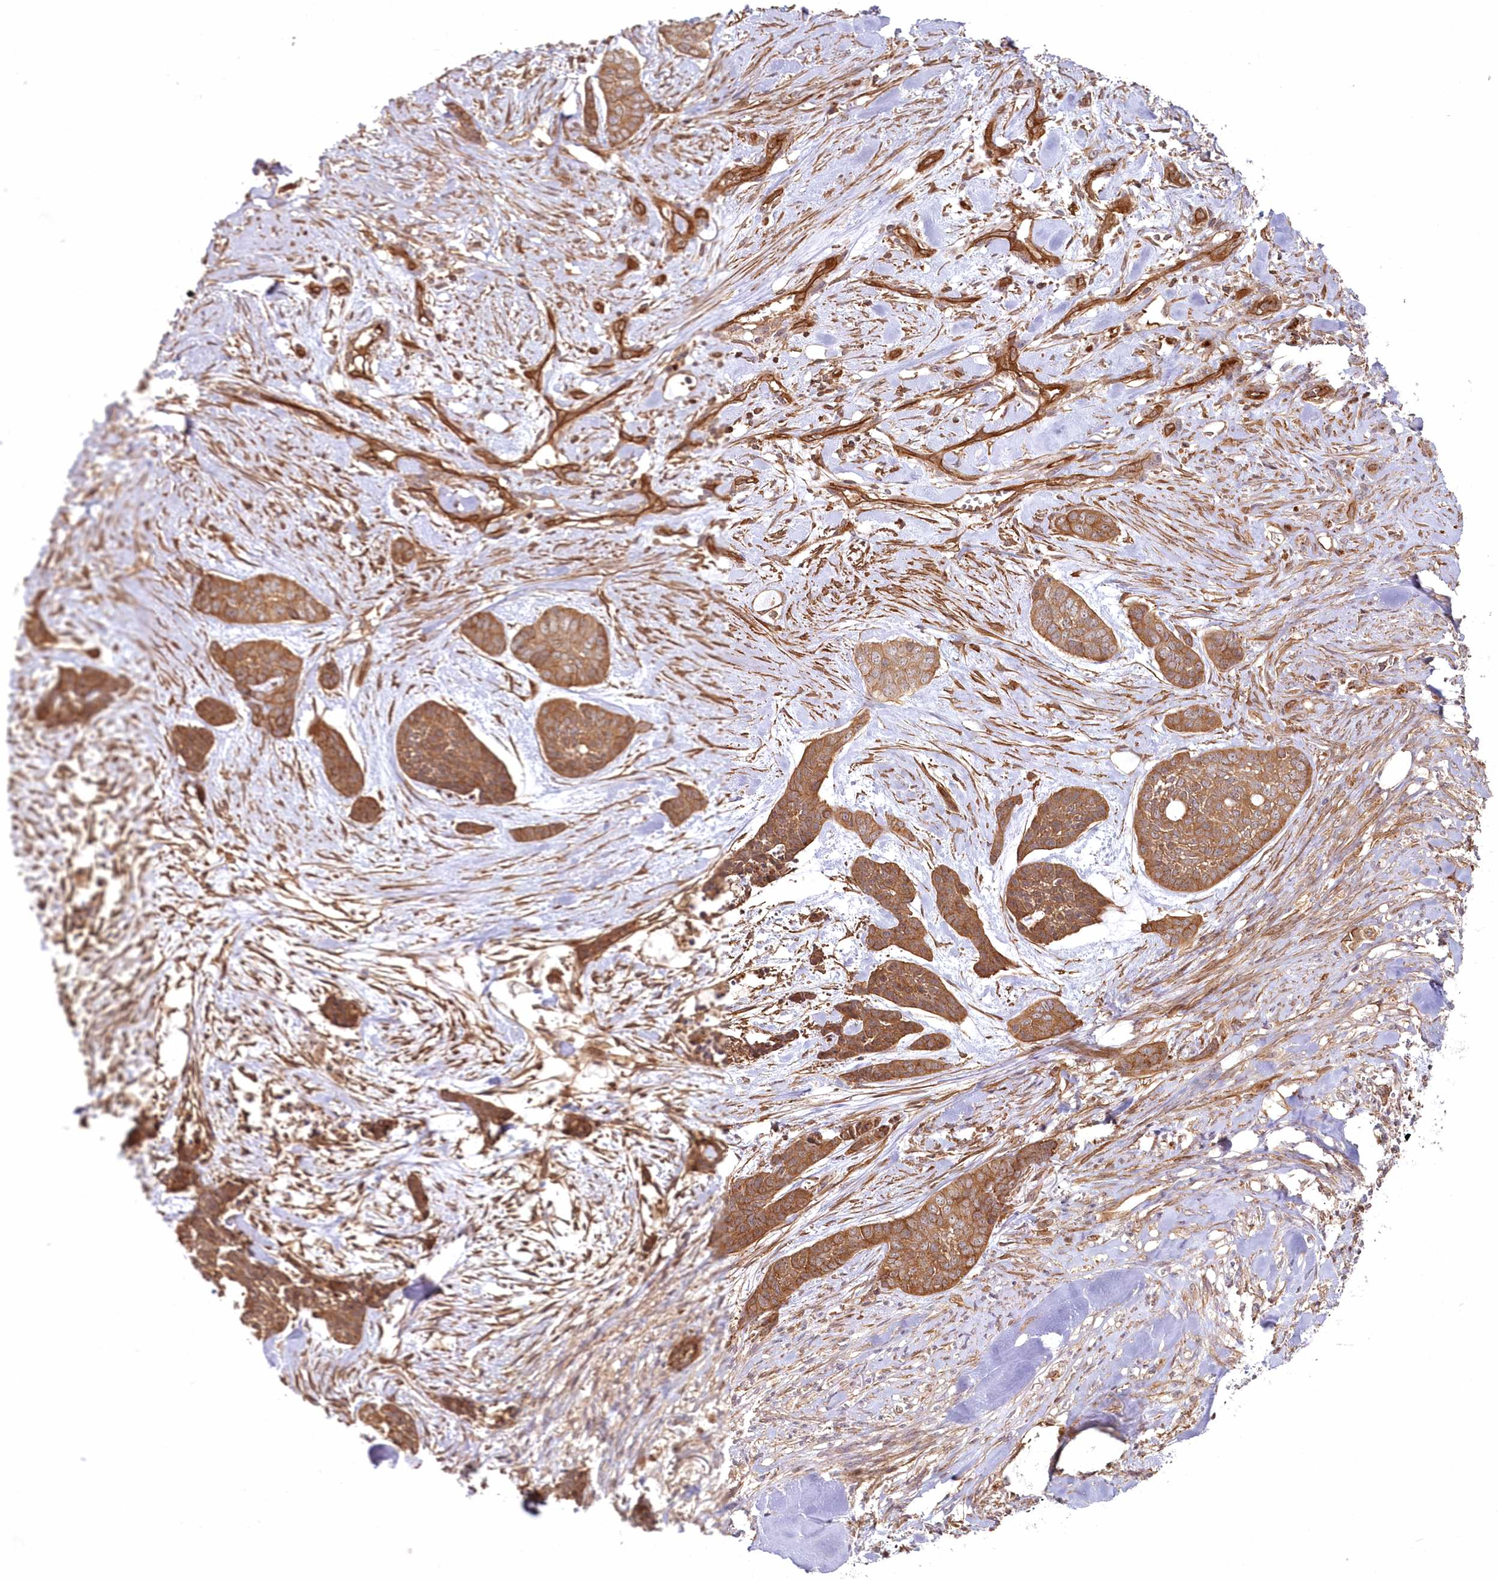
{"staining": {"intensity": "moderate", "quantity": ">75%", "location": "cytoplasmic/membranous"}, "tissue": "skin cancer", "cell_type": "Tumor cells", "image_type": "cancer", "snomed": [{"axis": "morphology", "description": "Basal cell carcinoma"}, {"axis": "topography", "description": "Skin"}], "caption": "Brown immunohistochemical staining in human skin basal cell carcinoma displays moderate cytoplasmic/membranous expression in about >75% of tumor cells. (IHC, brightfield microscopy, high magnification).", "gene": "RGCC", "patient": {"sex": "female", "age": 64}}